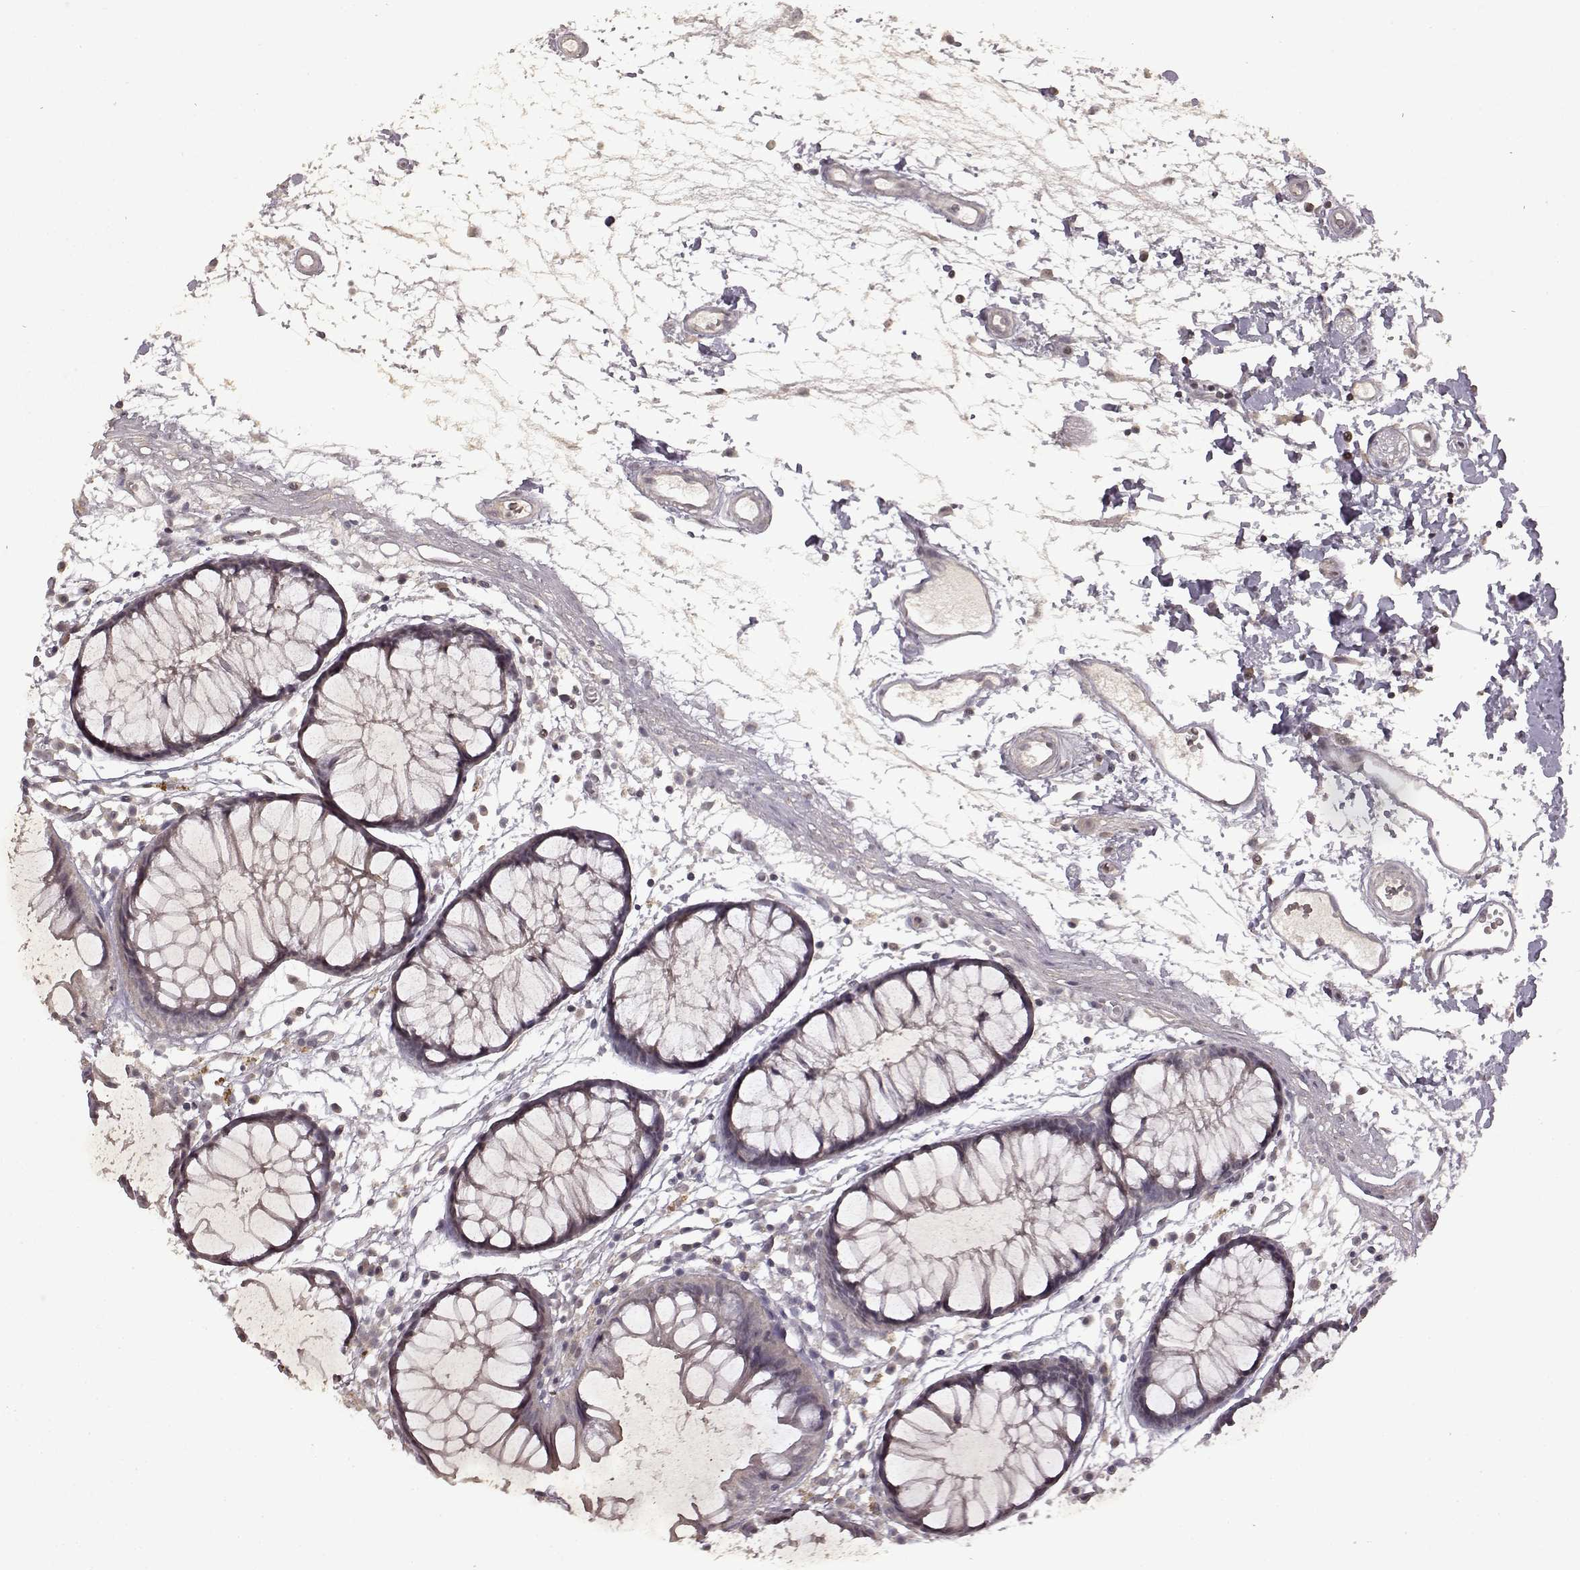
{"staining": {"intensity": "negative", "quantity": "none", "location": "none"}, "tissue": "colon", "cell_type": "Endothelial cells", "image_type": "normal", "snomed": [{"axis": "morphology", "description": "Normal tissue, NOS"}, {"axis": "morphology", "description": "Adenocarcinoma, NOS"}, {"axis": "topography", "description": "Colon"}], "caption": "A high-resolution photomicrograph shows IHC staining of normal colon, which reveals no significant positivity in endothelial cells. (Immunohistochemistry, brightfield microscopy, high magnification).", "gene": "LHB", "patient": {"sex": "male", "age": 65}}